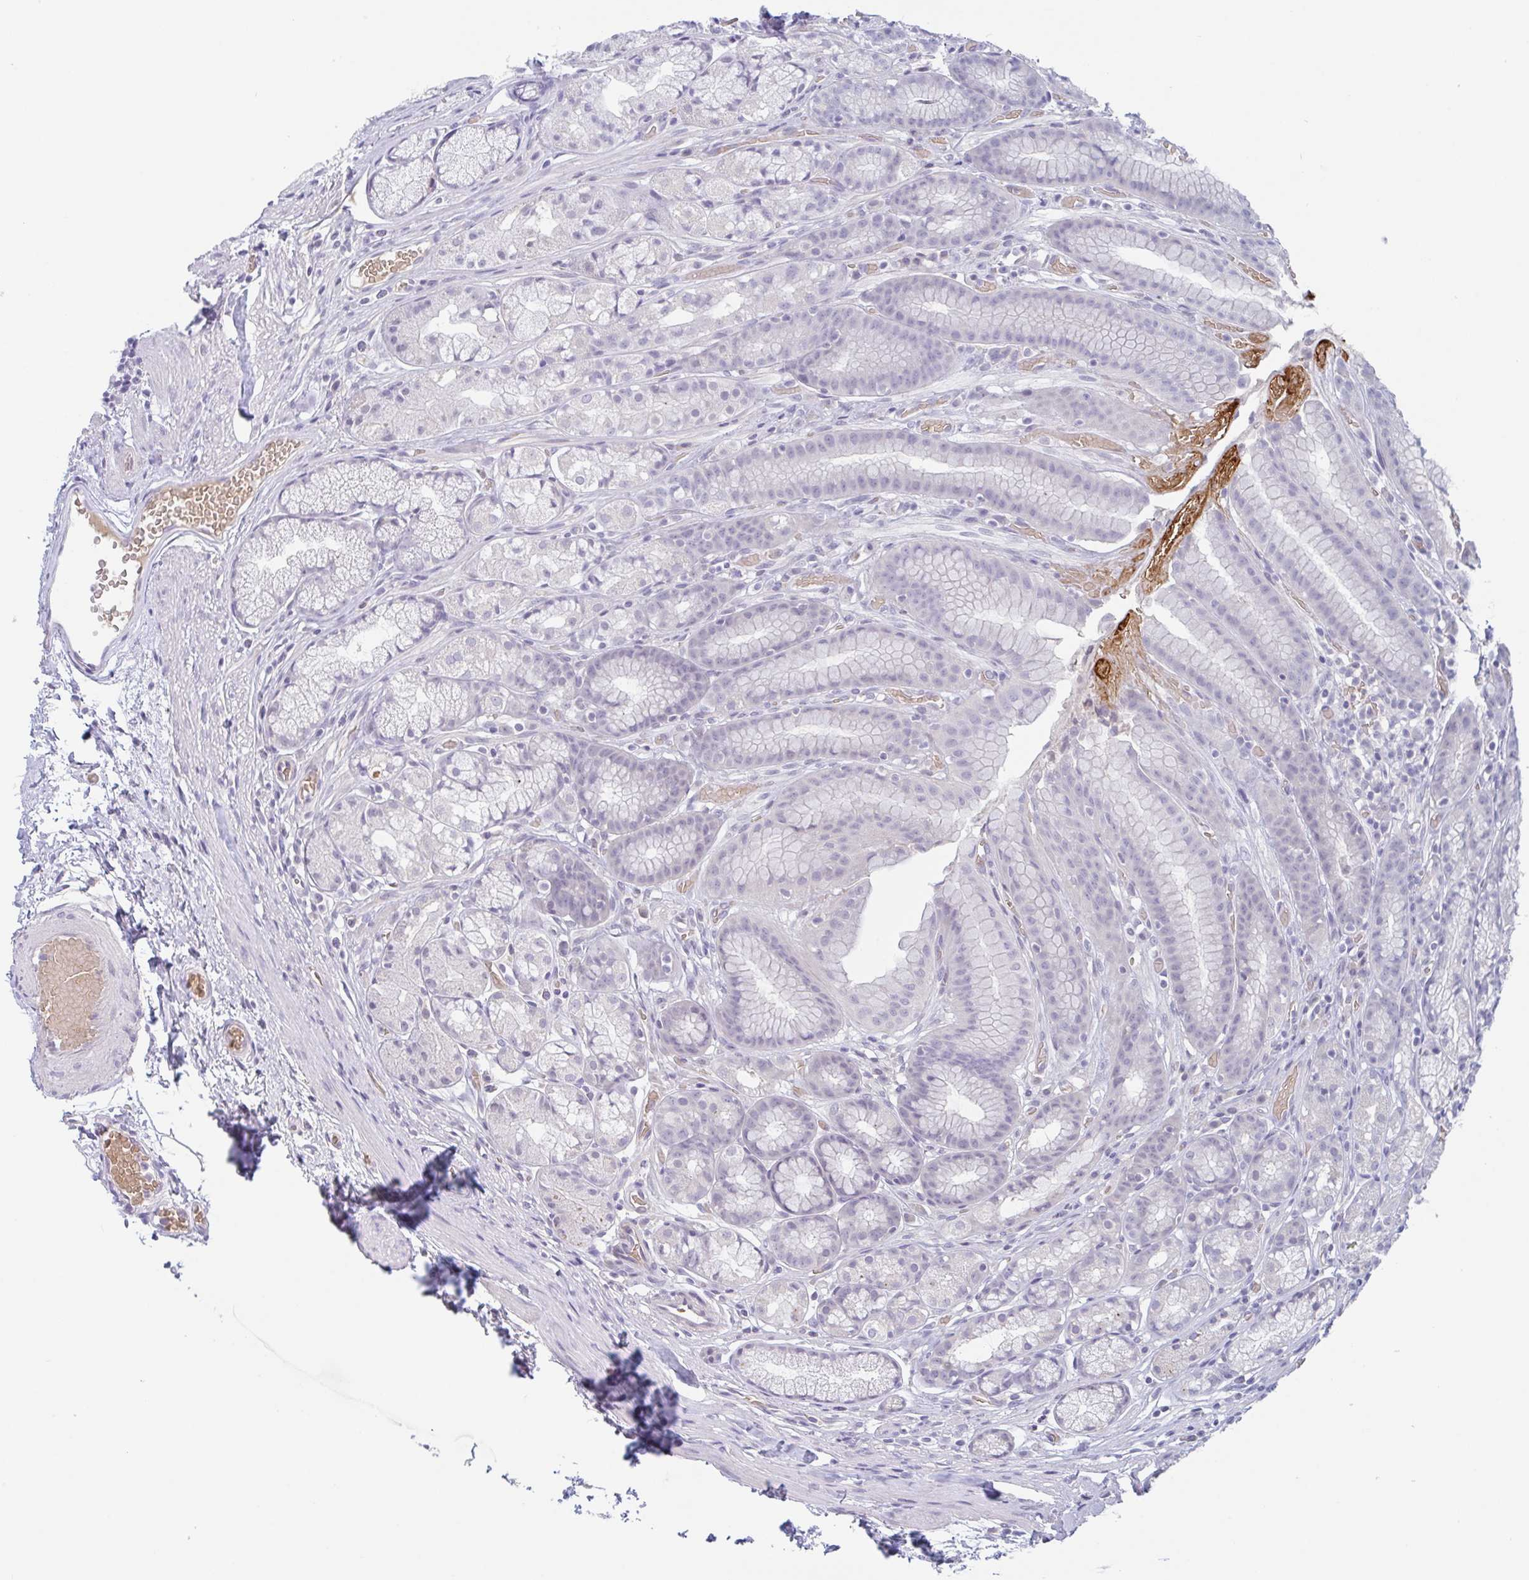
{"staining": {"intensity": "negative", "quantity": "none", "location": "none"}, "tissue": "stomach", "cell_type": "Glandular cells", "image_type": "normal", "snomed": [{"axis": "morphology", "description": "Normal tissue, NOS"}, {"axis": "topography", "description": "Smooth muscle"}, {"axis": "topography", "description": "Stomach"}], "caption": "Image shows no protein expression in glandular cells of benign stomach. (Brightfield microscopy of DAB (3,3'-diaminobenzidine) immunohistochemistry at high magnification).", "gene": "RHAG", "patient": {"sex": "male", "age": 70}}